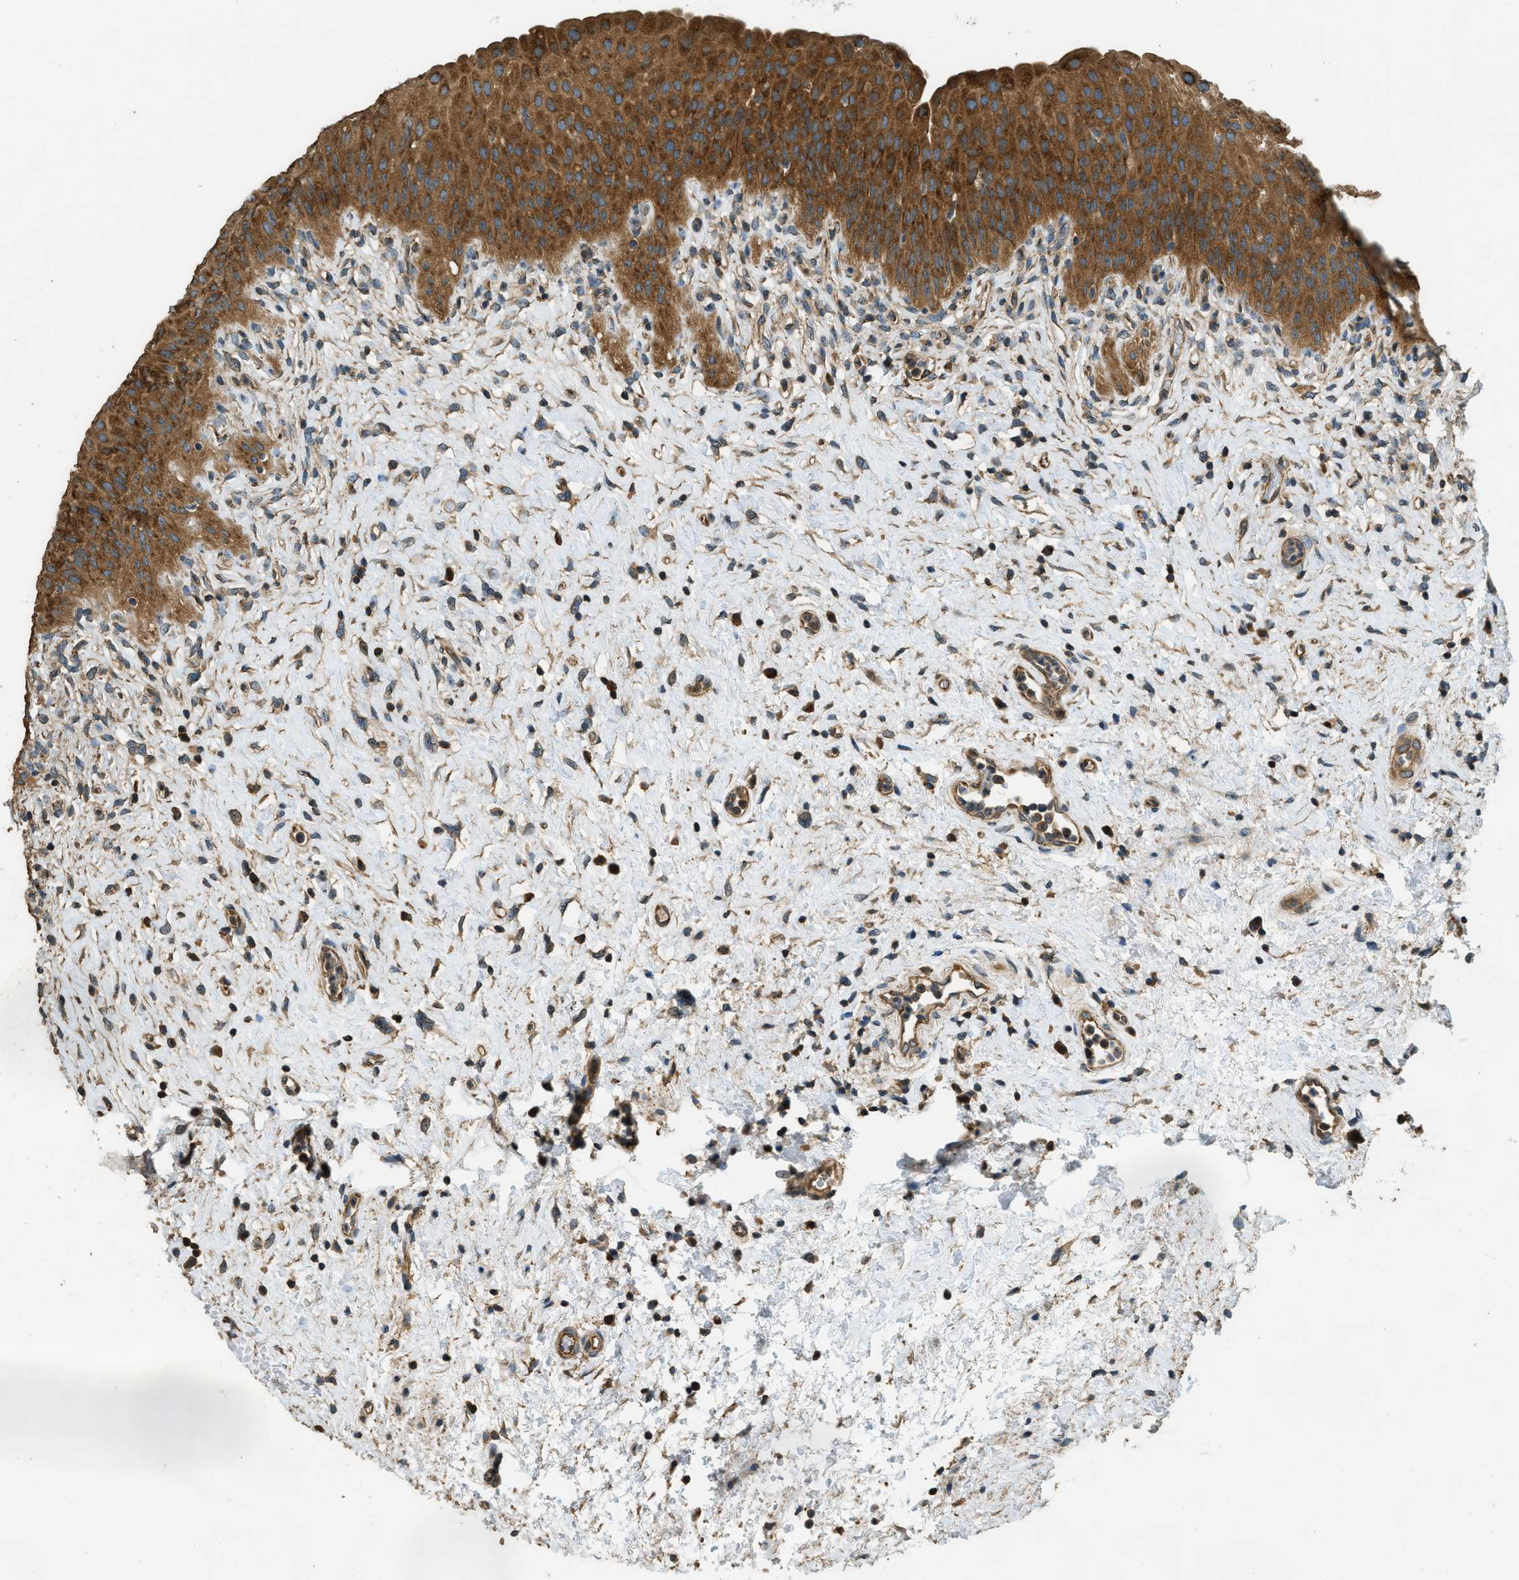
{"staining": {"intensity": "strong", "quantity": ">75%", "location": "cytoplasmic/membranous"}, "tissue": "urinary bladder", "cell_type": "Urothelial cells", "image_type": "normal", "snomed": [{"axis": "morphology", "description": "Normal tissue, NOS"}, {"axis": "topography", "description": "Urinary bladder"}], "caption": "Unremarkable urinary bladder displays strong cytoplasmic/membranous expression in about >75% of urothelial cells.", "gene": "MARS1", "patient": {"sex": "male", "age": 46}}